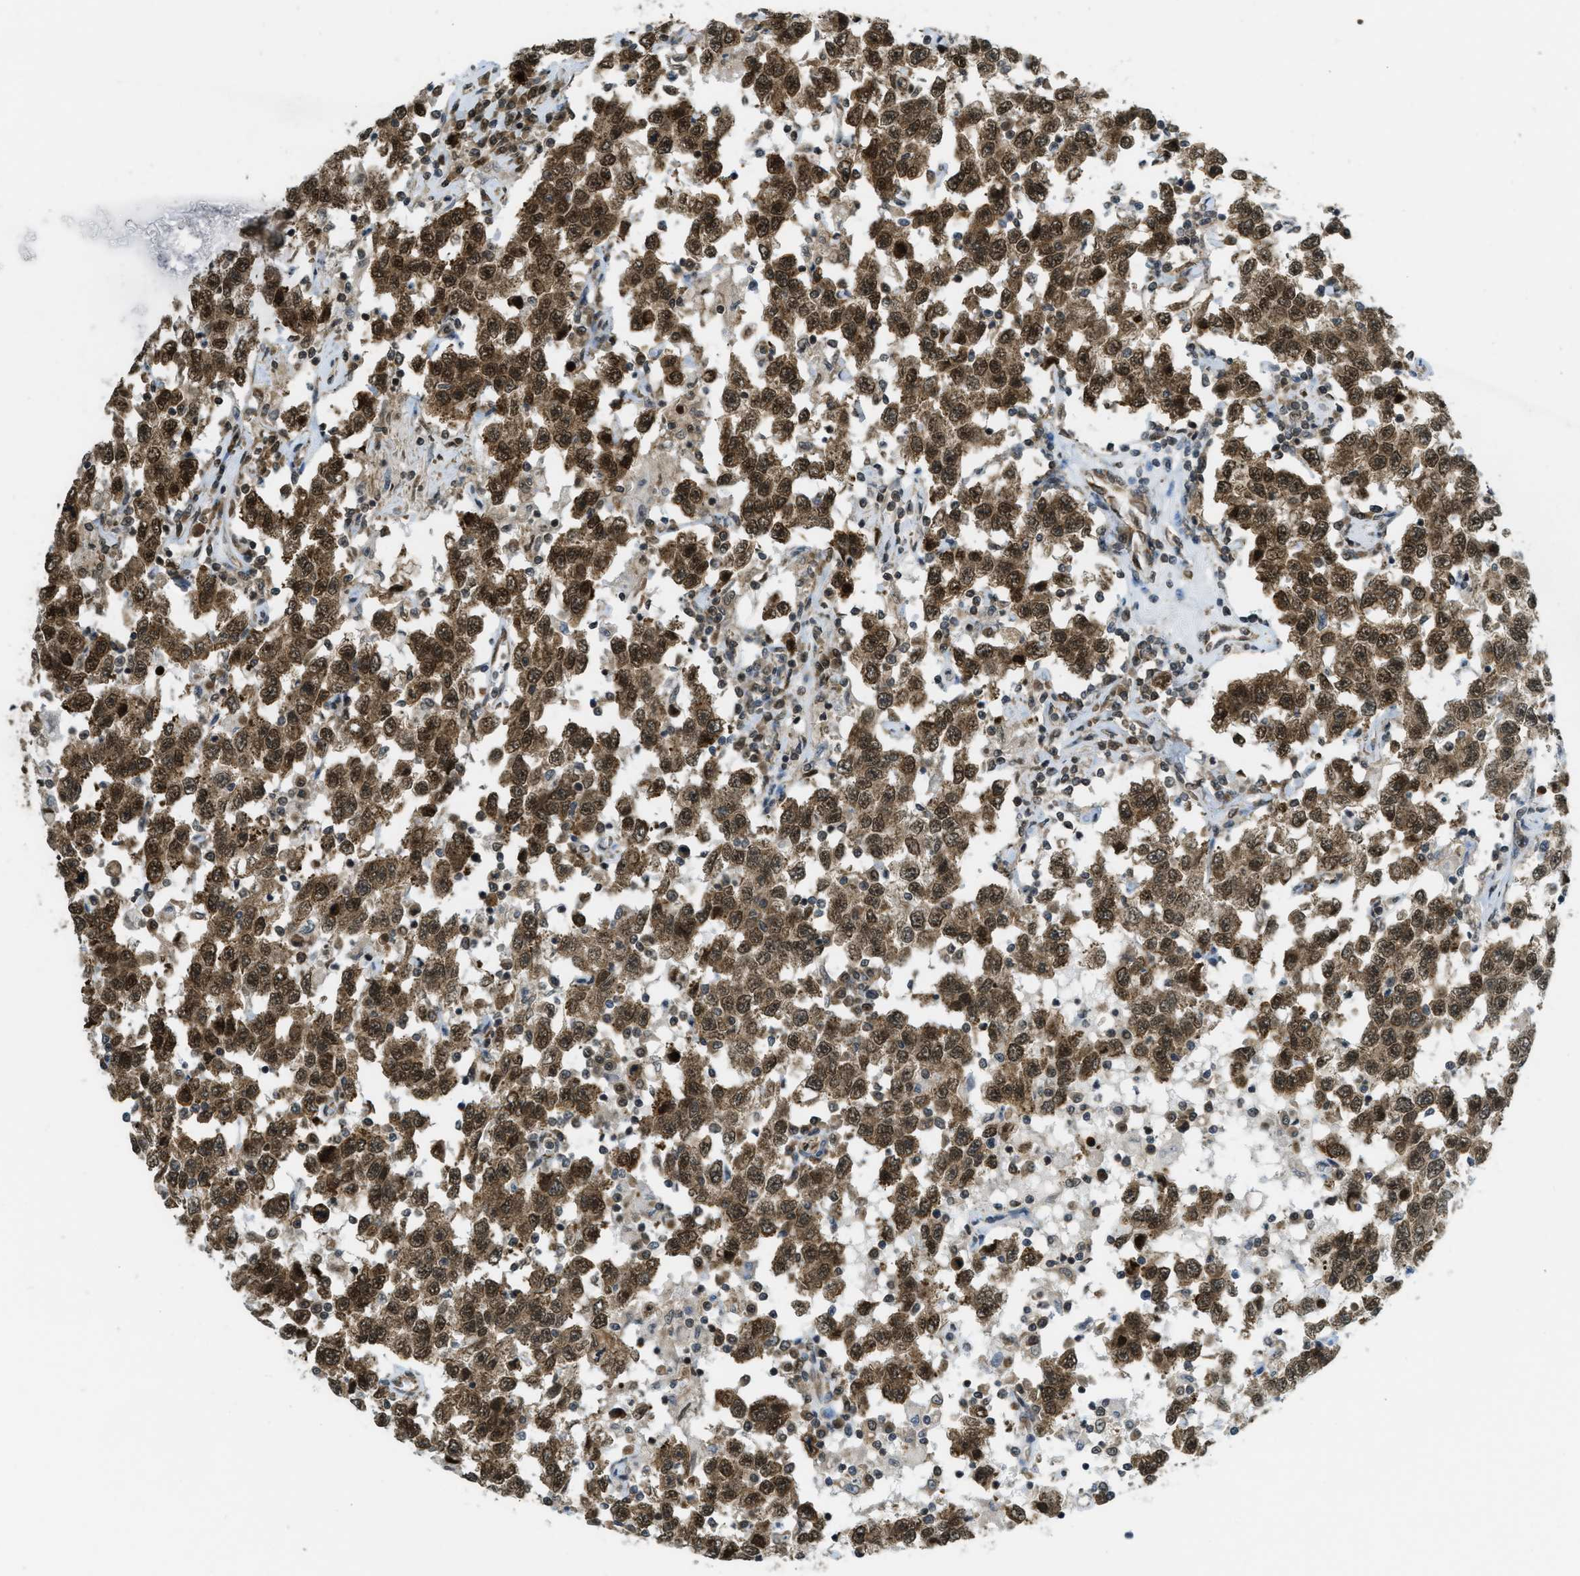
{"staining": {"intensity": "strong", "quantity": ">75%", "location": "cytoplasmic/membranous,nuclear"}, "tissue": "testis cancer", "cell_type": "Tumor cells", "image_type": "cancer", "snomed": [{"axis": "morphology", "description": "Seminoma, NOS"}, {"axis": "topography", "description": "Testis"}], "caption": "Protein staining reveals strong cytoplasmic/membranous and nuclear expression in approximately >75% of tumor cells in testis cancer (seminoma). The staining was performed using DAB (3,3'-diaminobenzidine) to visualize the protein expression in brown, while the nuclei were stained in blue with hematoxylin (Magnification: 20x).", "gene": "TNPO1", "patient": {"sex": "male", "age": 41}}